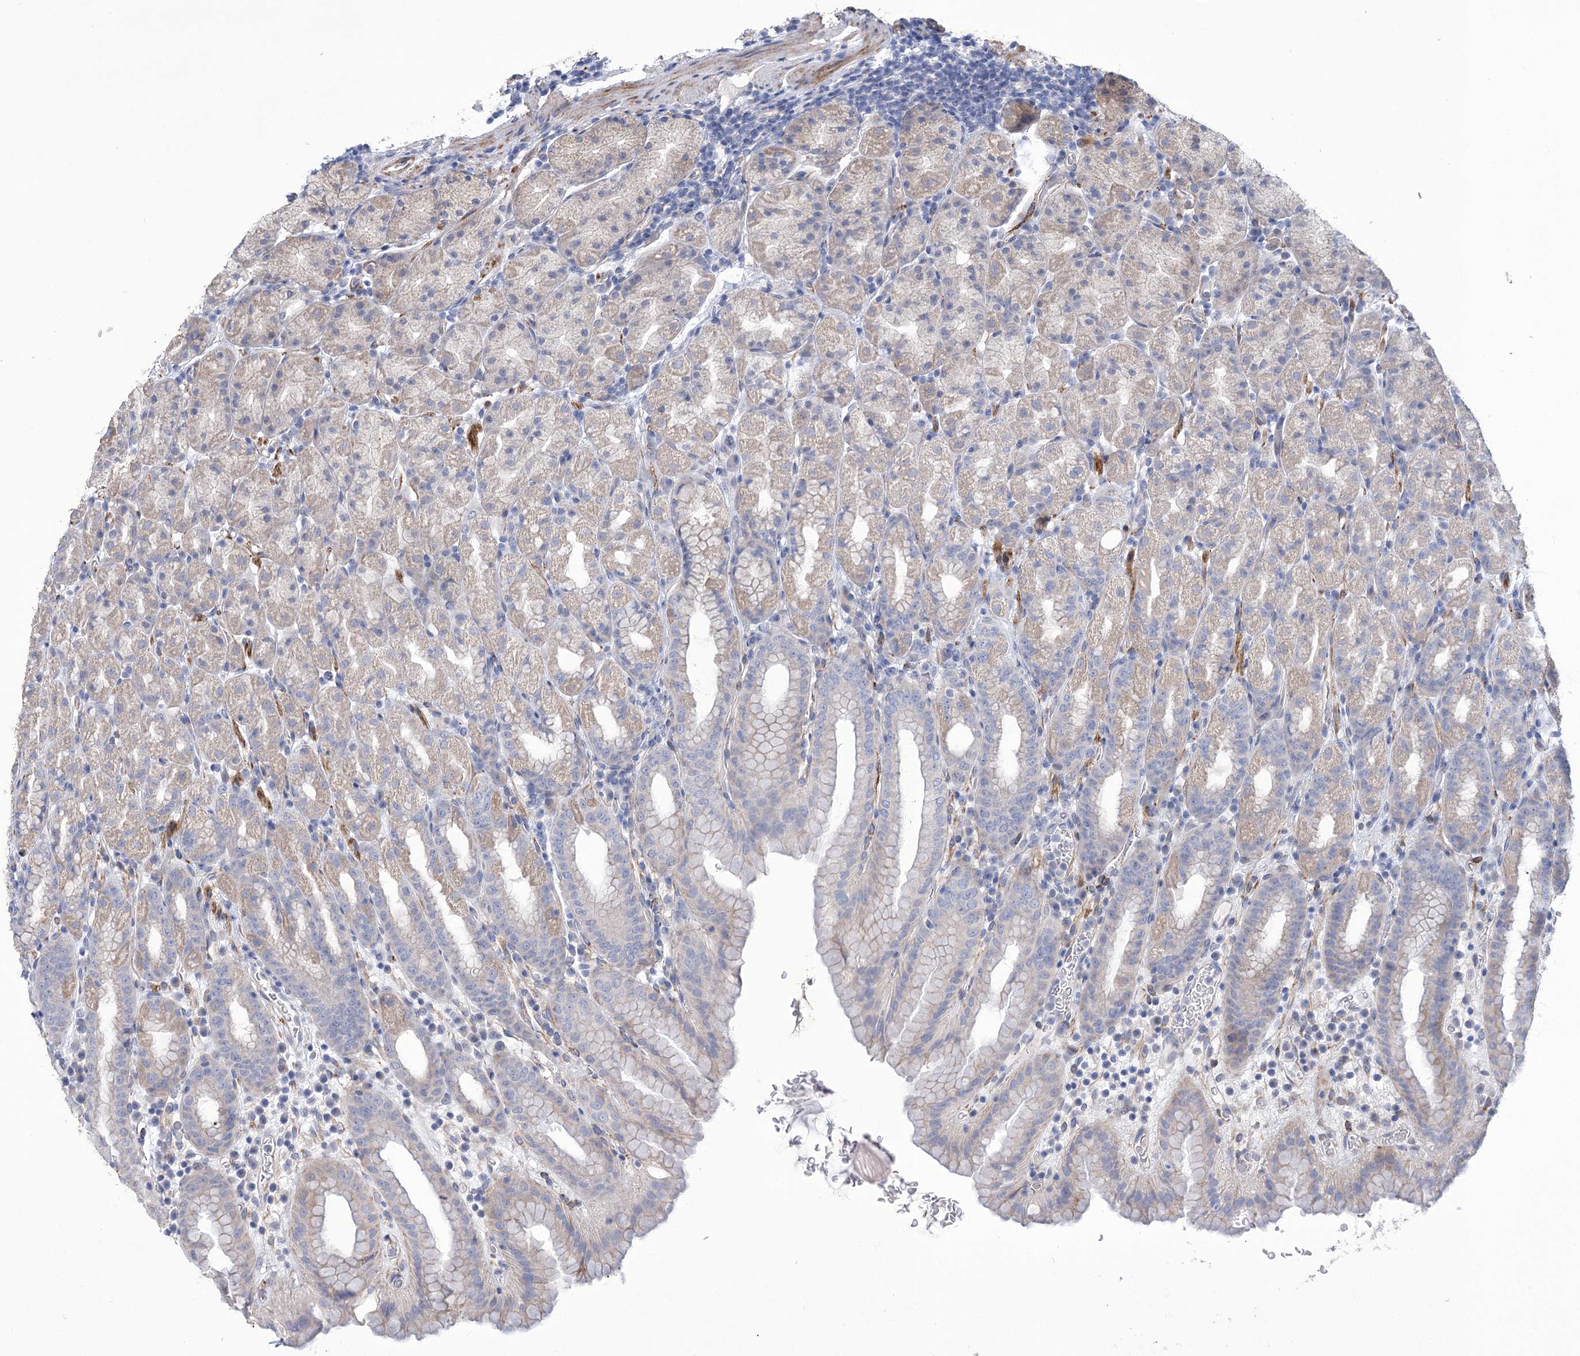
{"staining": {"intensity": "negative", "quantity": "none", "location": "none"}, "tissue": "stomach", "cell_type": "Glandular cells", "image_type": "normal", "snomed": [{"axis": "morphology", "description": "Normal tissue, NOS"}, {"axis": "topography", "description": "Stomach, upper"}], "caption": "IHC image of unremarkable human stomach stained for a protein (brown), which exhibits no staining in glandular cells.", "gene": "ANGPTL3", "patient": {"sex": "male", "age": 68}}